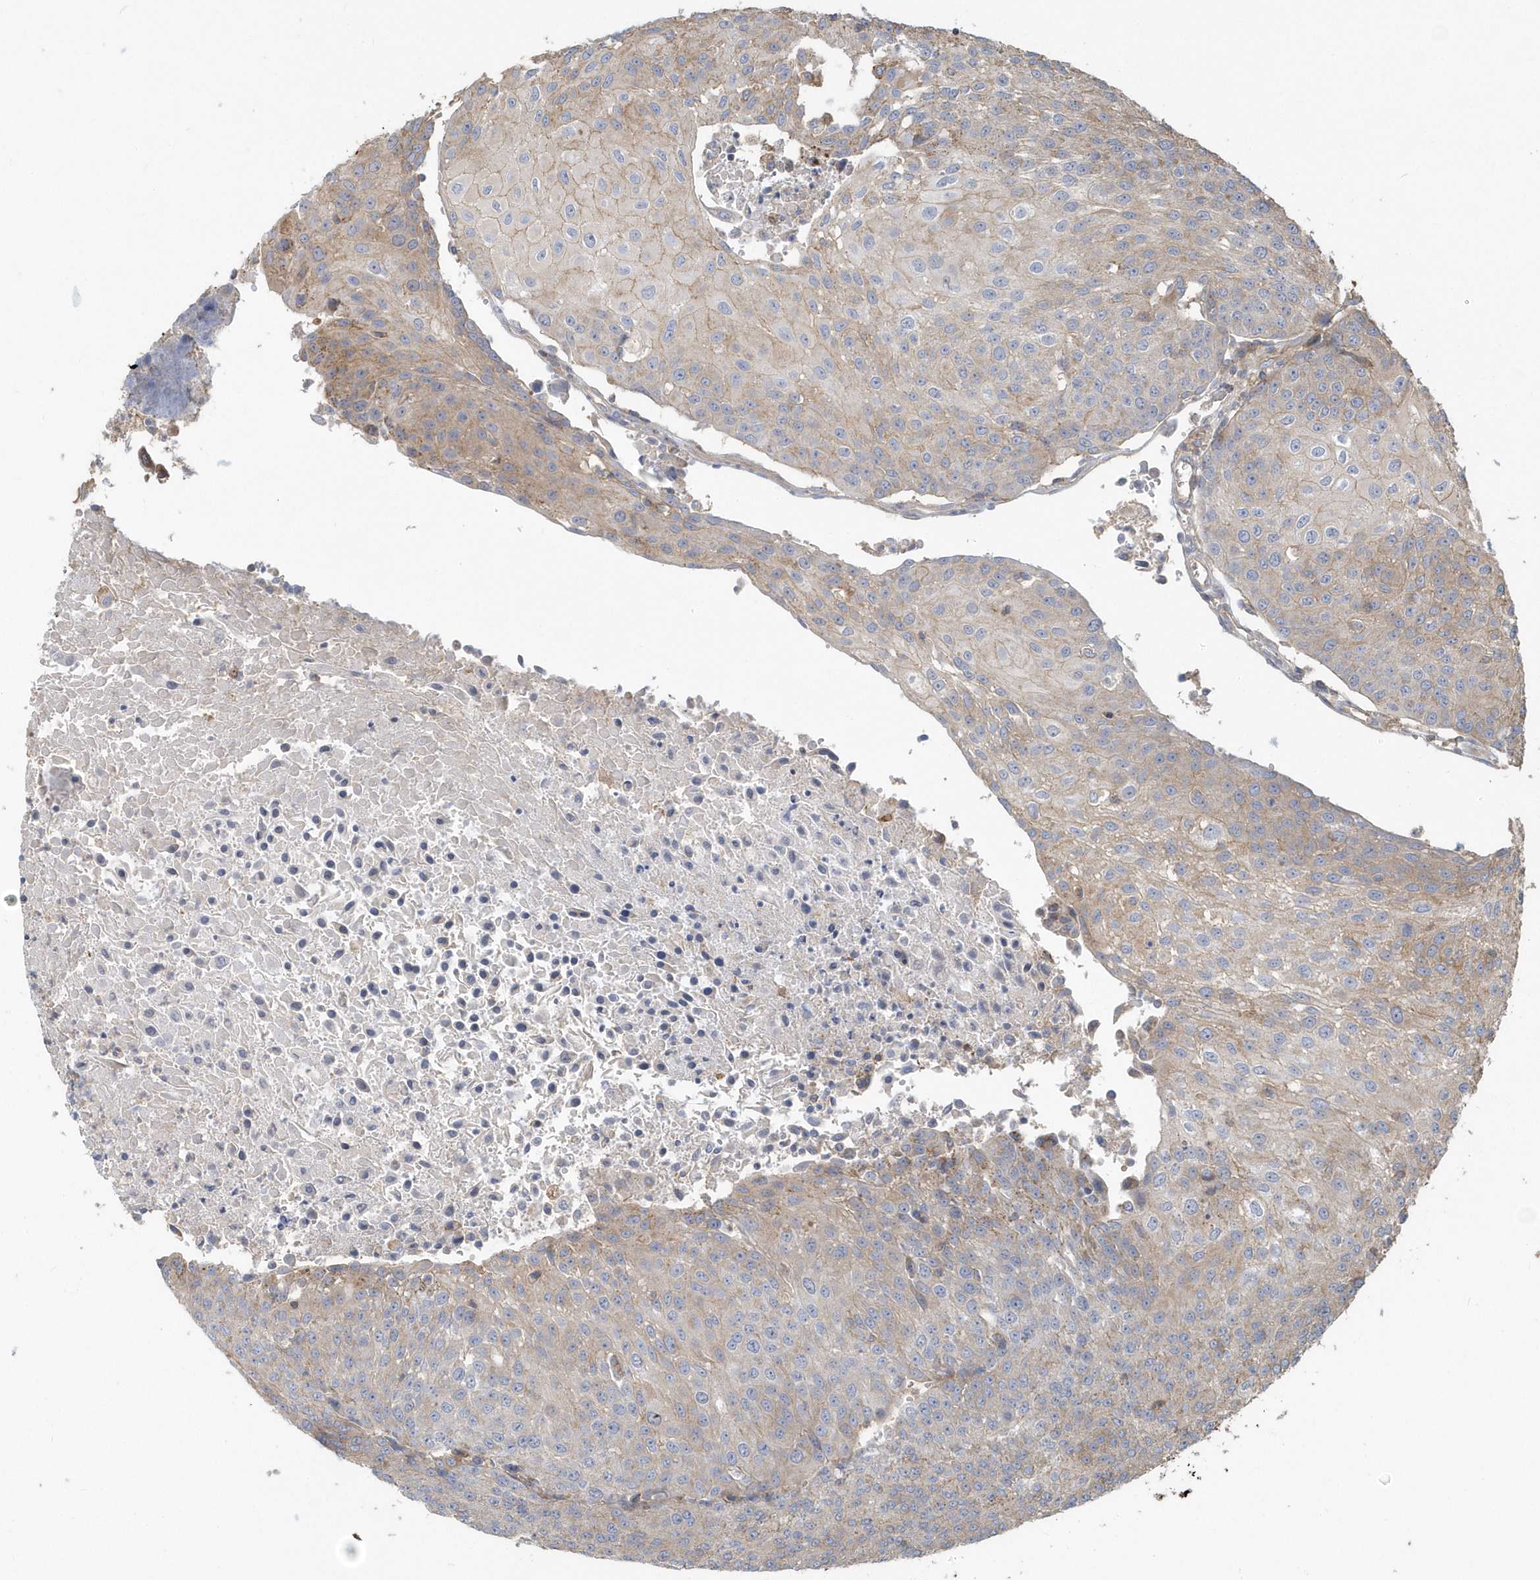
{"staining": {"intensity": "weak", "quantity": "<25%", "location": "cytoplasmic/membranous"}, "tissue": "urothelial cancer", "cell_type": "Tumor cells", "image_type": "cancer", "snomed": [{"axis": "morphology", "description": "Urothelial carcinoma, High grade"}, {"axis": "topography", "description": "Urinary bladder"}], "caption": "IHC photomicrograph of neoplastic tissue: human urothelial cancer stained with DAB displays no significant protein expression in tumor cells. (DAB immunohistochemistry with hematoxylin counter stain).", "gene": "TRAIP", "patient": {"sex": "female", "age": 85}}